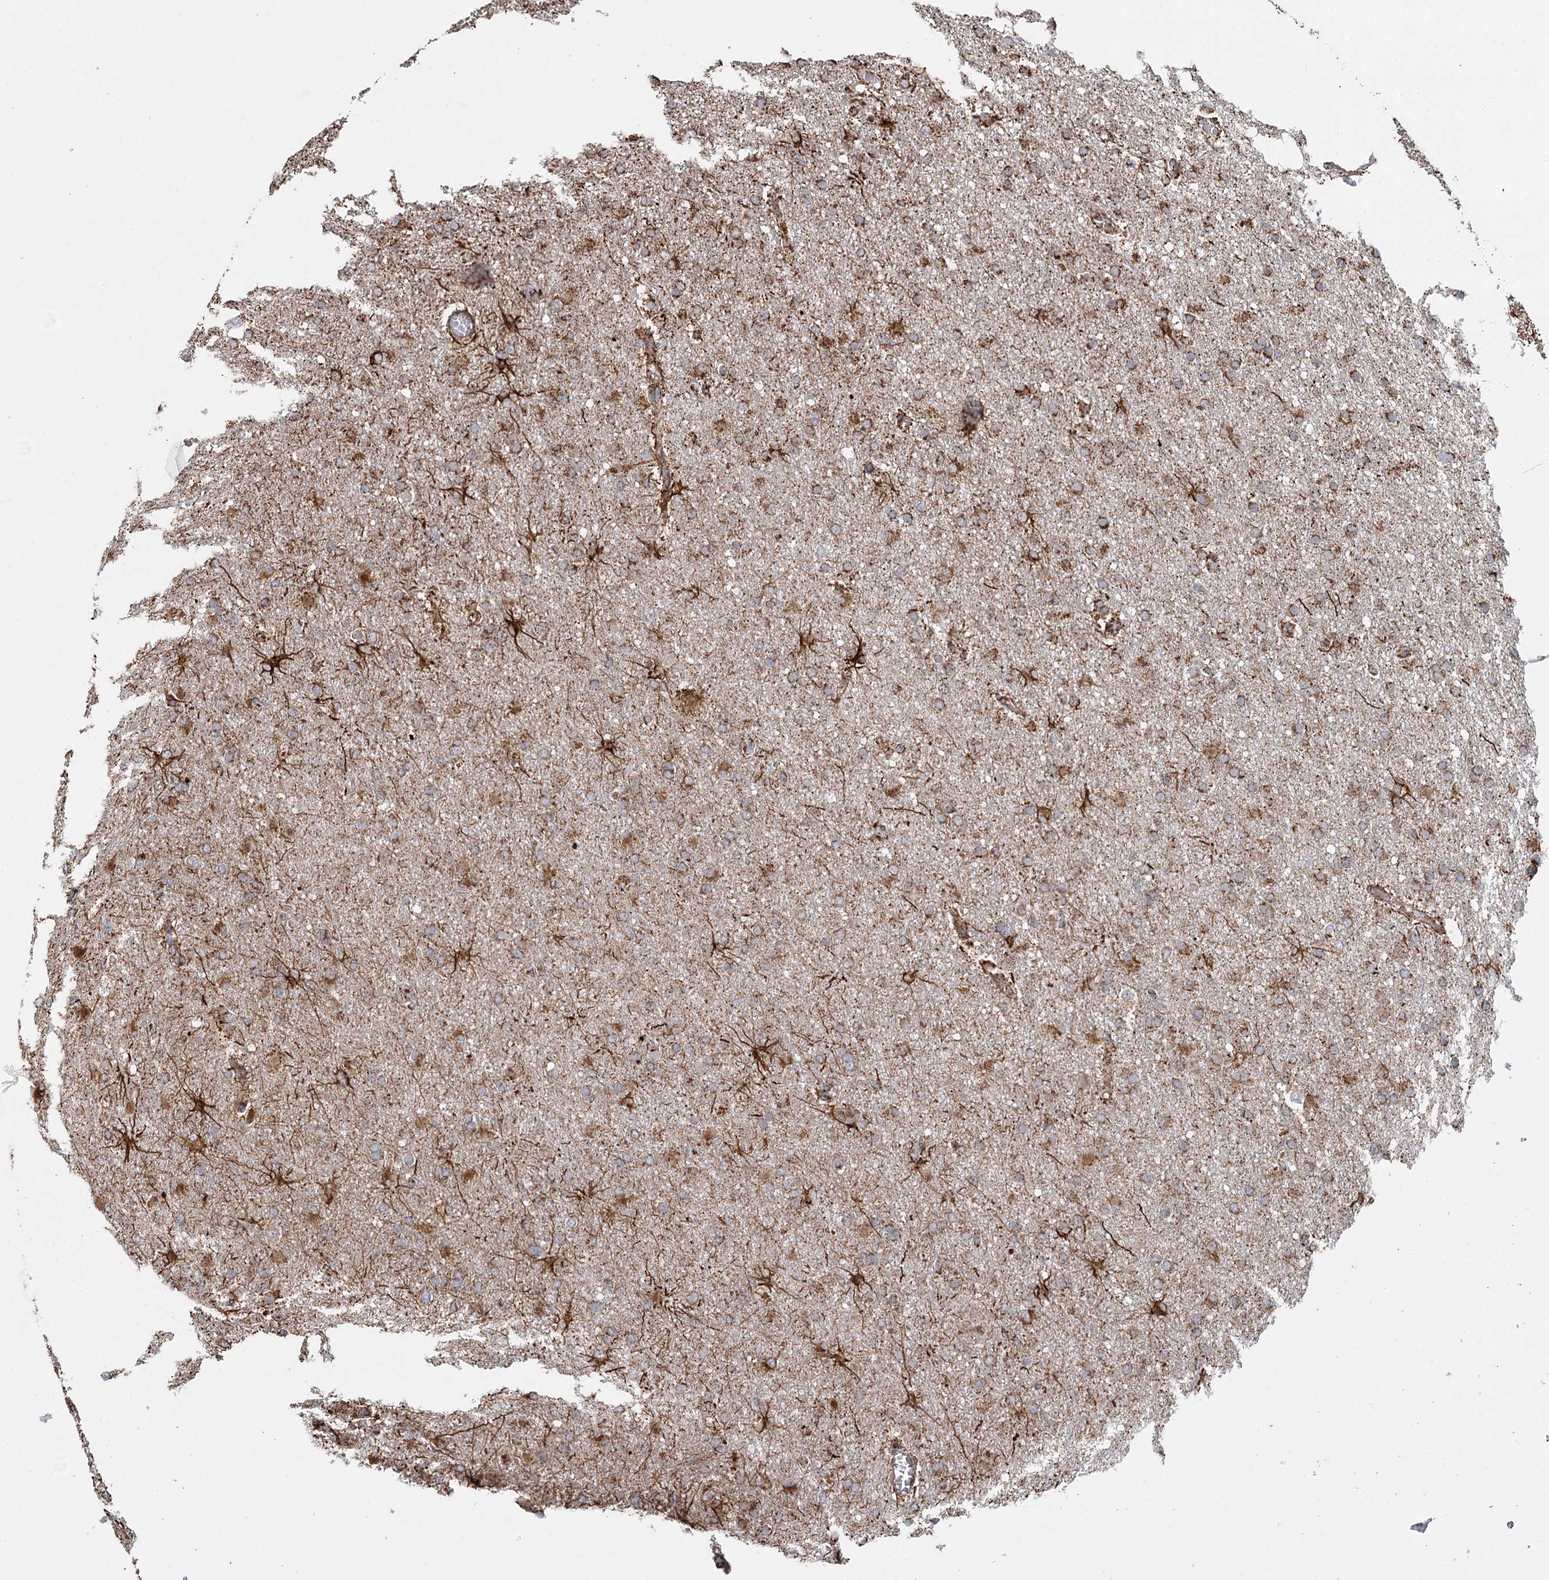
{"staining": {"intensity": "moderate", "quantity": "25%-75%", "location": "cytoplasmic/membranous"}, "tissue": "glioma", "cell_type": "Tumor cells", "image_type": "cancer", "snomed": [{"axis": "morphology", "description": "Glioma, malignant, High grade"}, {"axis": "topography", "description": "Cerebral cortex"}], "caption": "An image of high-grade glioma (malignant) stained for a protein demonstrates moderate cytoplasmic/membranous brown staining in tumor cells.", "gene": "APH1A", "patient": {"sex": "female", "age": 36}}